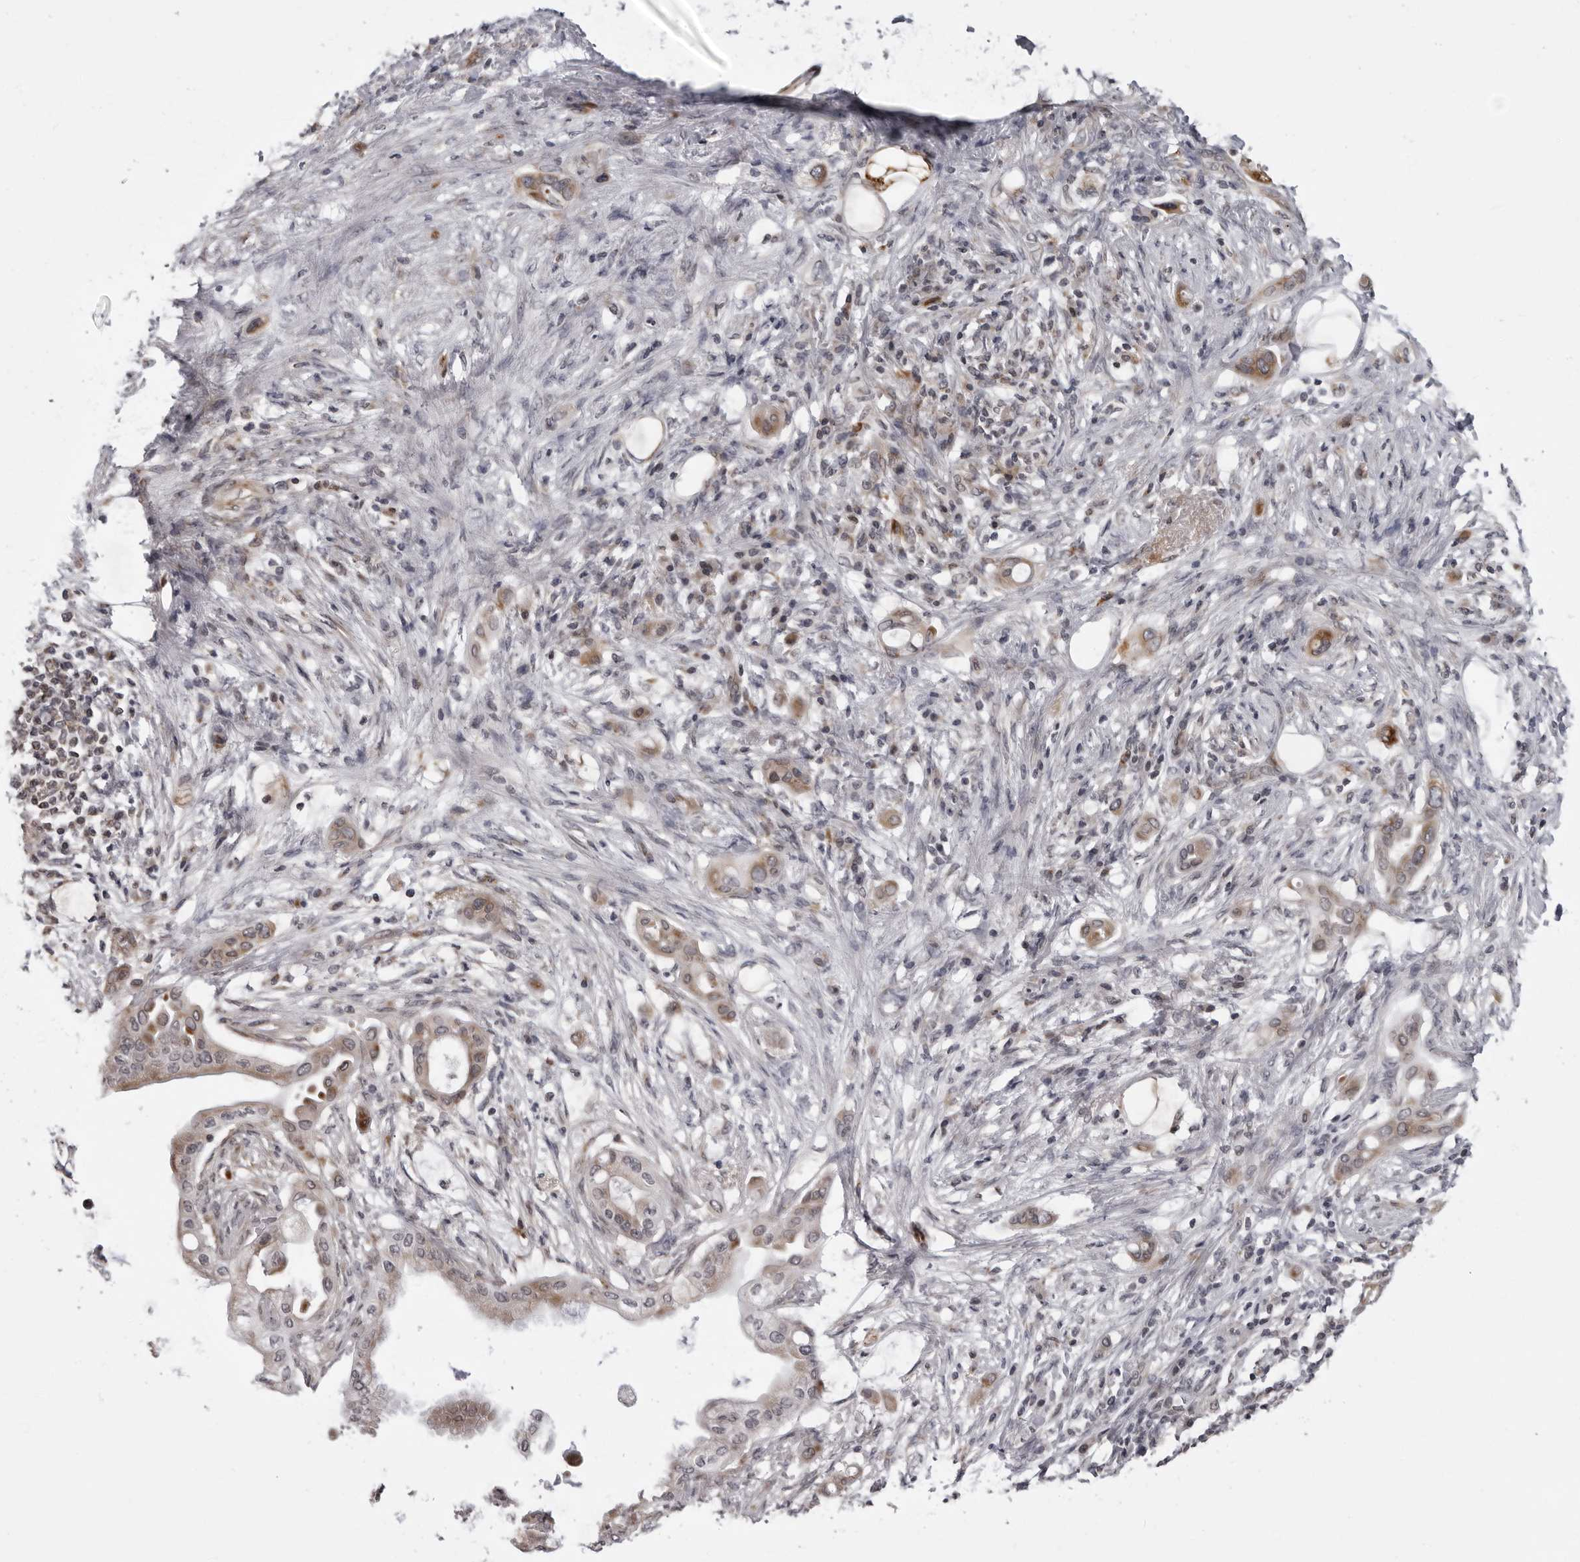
{"staining": {"intensity": "weak", "quantity": ">75%", "location": "cytoplasmic/membranous"}, "tissue": "pancreatic cancer", "cell_type": "Tumor cells", "image_type": "cancer", "snomed": [{"axis": "morphology", "description": "Adenocarcinoma, NOS"}, {"axis": "morphology", "description": "Adenocarcinoma, metastatic, NOS"}, {"axis": "topography", "description": "Lymph node"}, {"axis": "topography", "description": "Pancreas"}, {"axis": "topography", "description": "Duodenum"}], "caption": "An immunohistochemistry photomicrograph of neoplastic tissue is shown. Protein staining in brown labels weak cytoplasmic/membranous positivity in adenocarcinoma (pancreatic) within tumor cells. Immunohistochemistry stains the protein of interest in brown and the nuclei are stained blue.", "gene": "RTCA", "patient": {"sex": "female", "age": 64}}